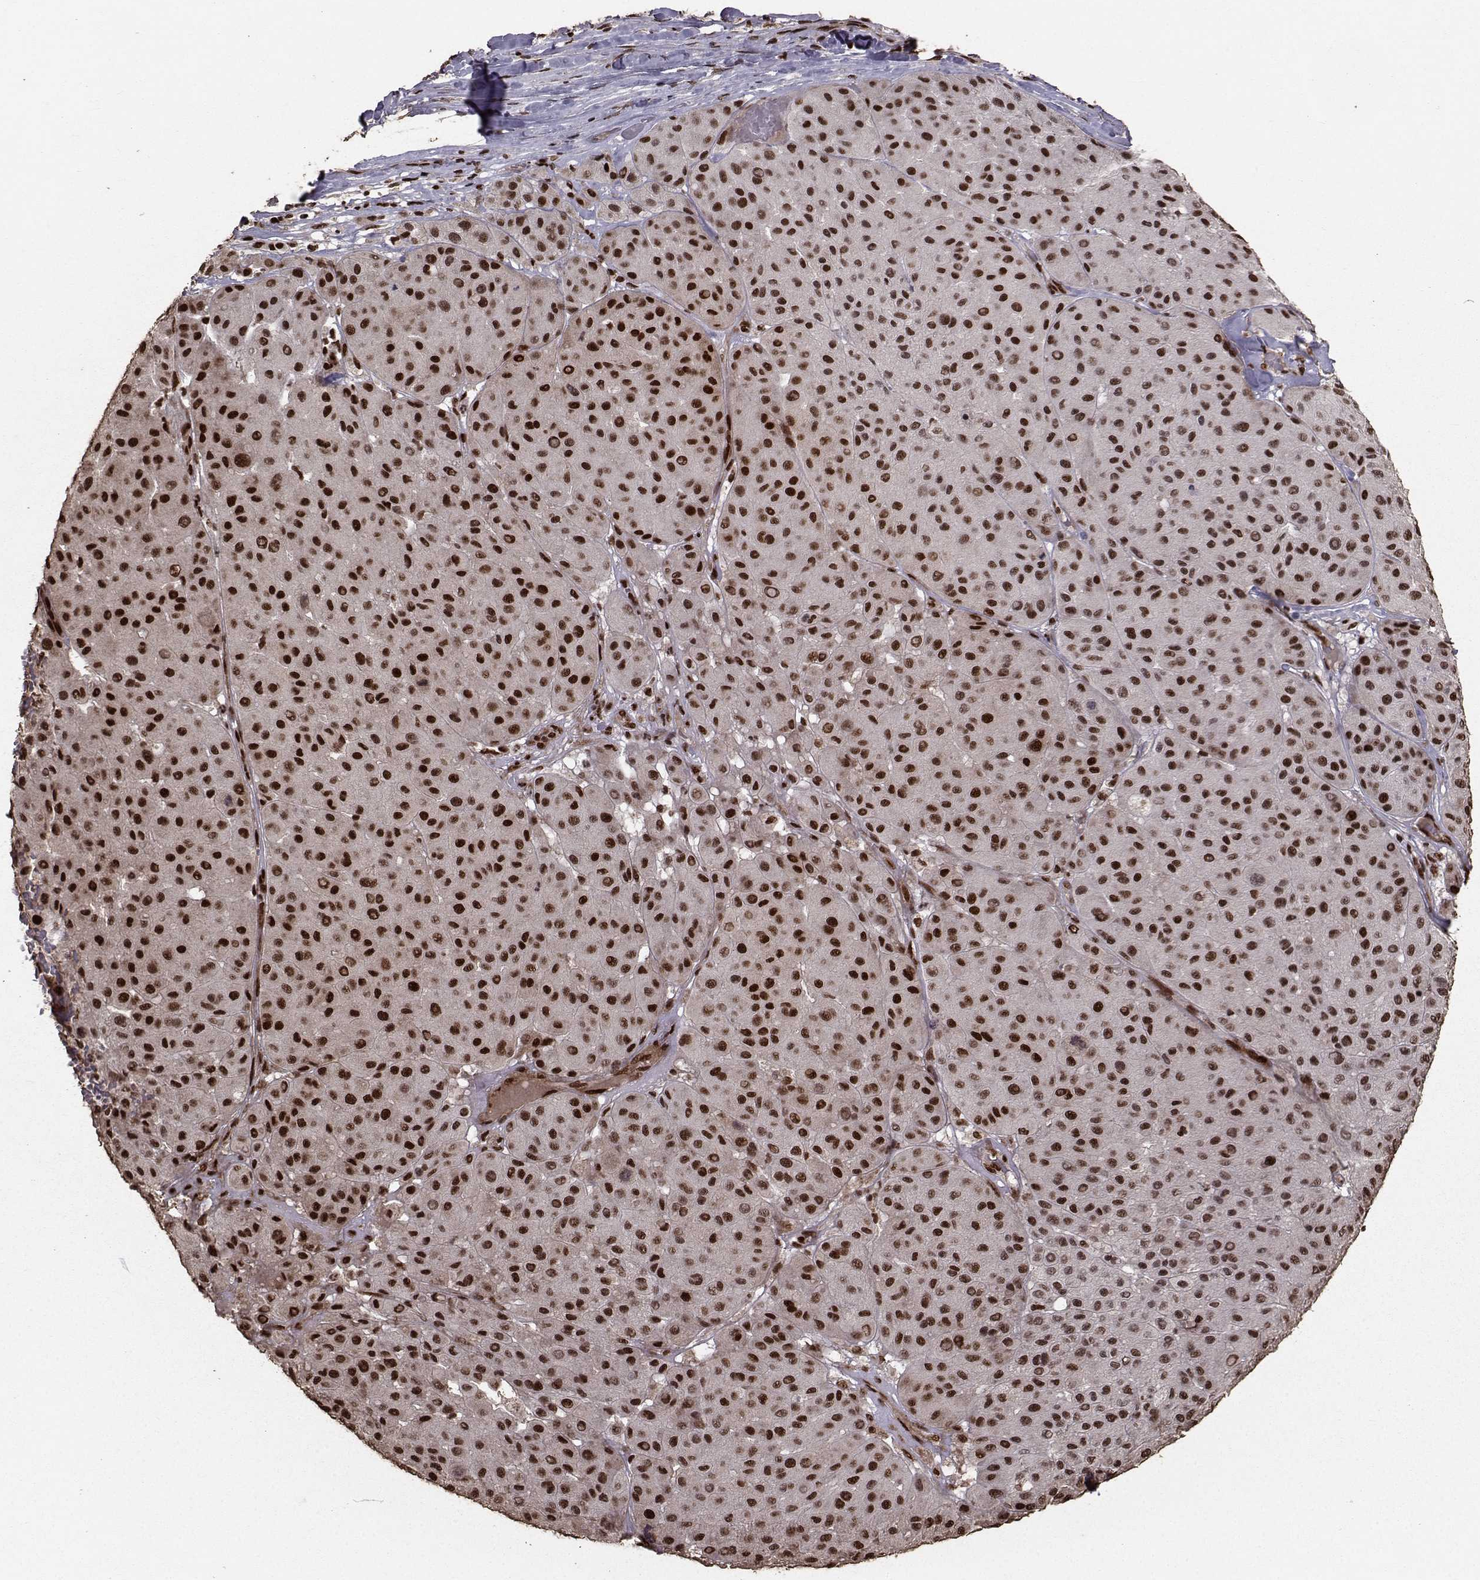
{"staining": {"intensity": "strong", "quantity": ">75%", "location": "nuclear"}, "tissue": "melanoma", "cell_type": "Tumor cells", "image_type": "cancer", "snomed": [{"axis": "morphology", "description": "Malignant melanoma, Metastatic site"}, {"axis": "topography", "description": "Smooth muscle"}], "caption": "Strong nuclear protein positivity is present in about >75% of tumor cells in melanoma. Nuclei are stained in blue.", "gene": "SF1", "patient": {"sex": "male", "age": 41}}